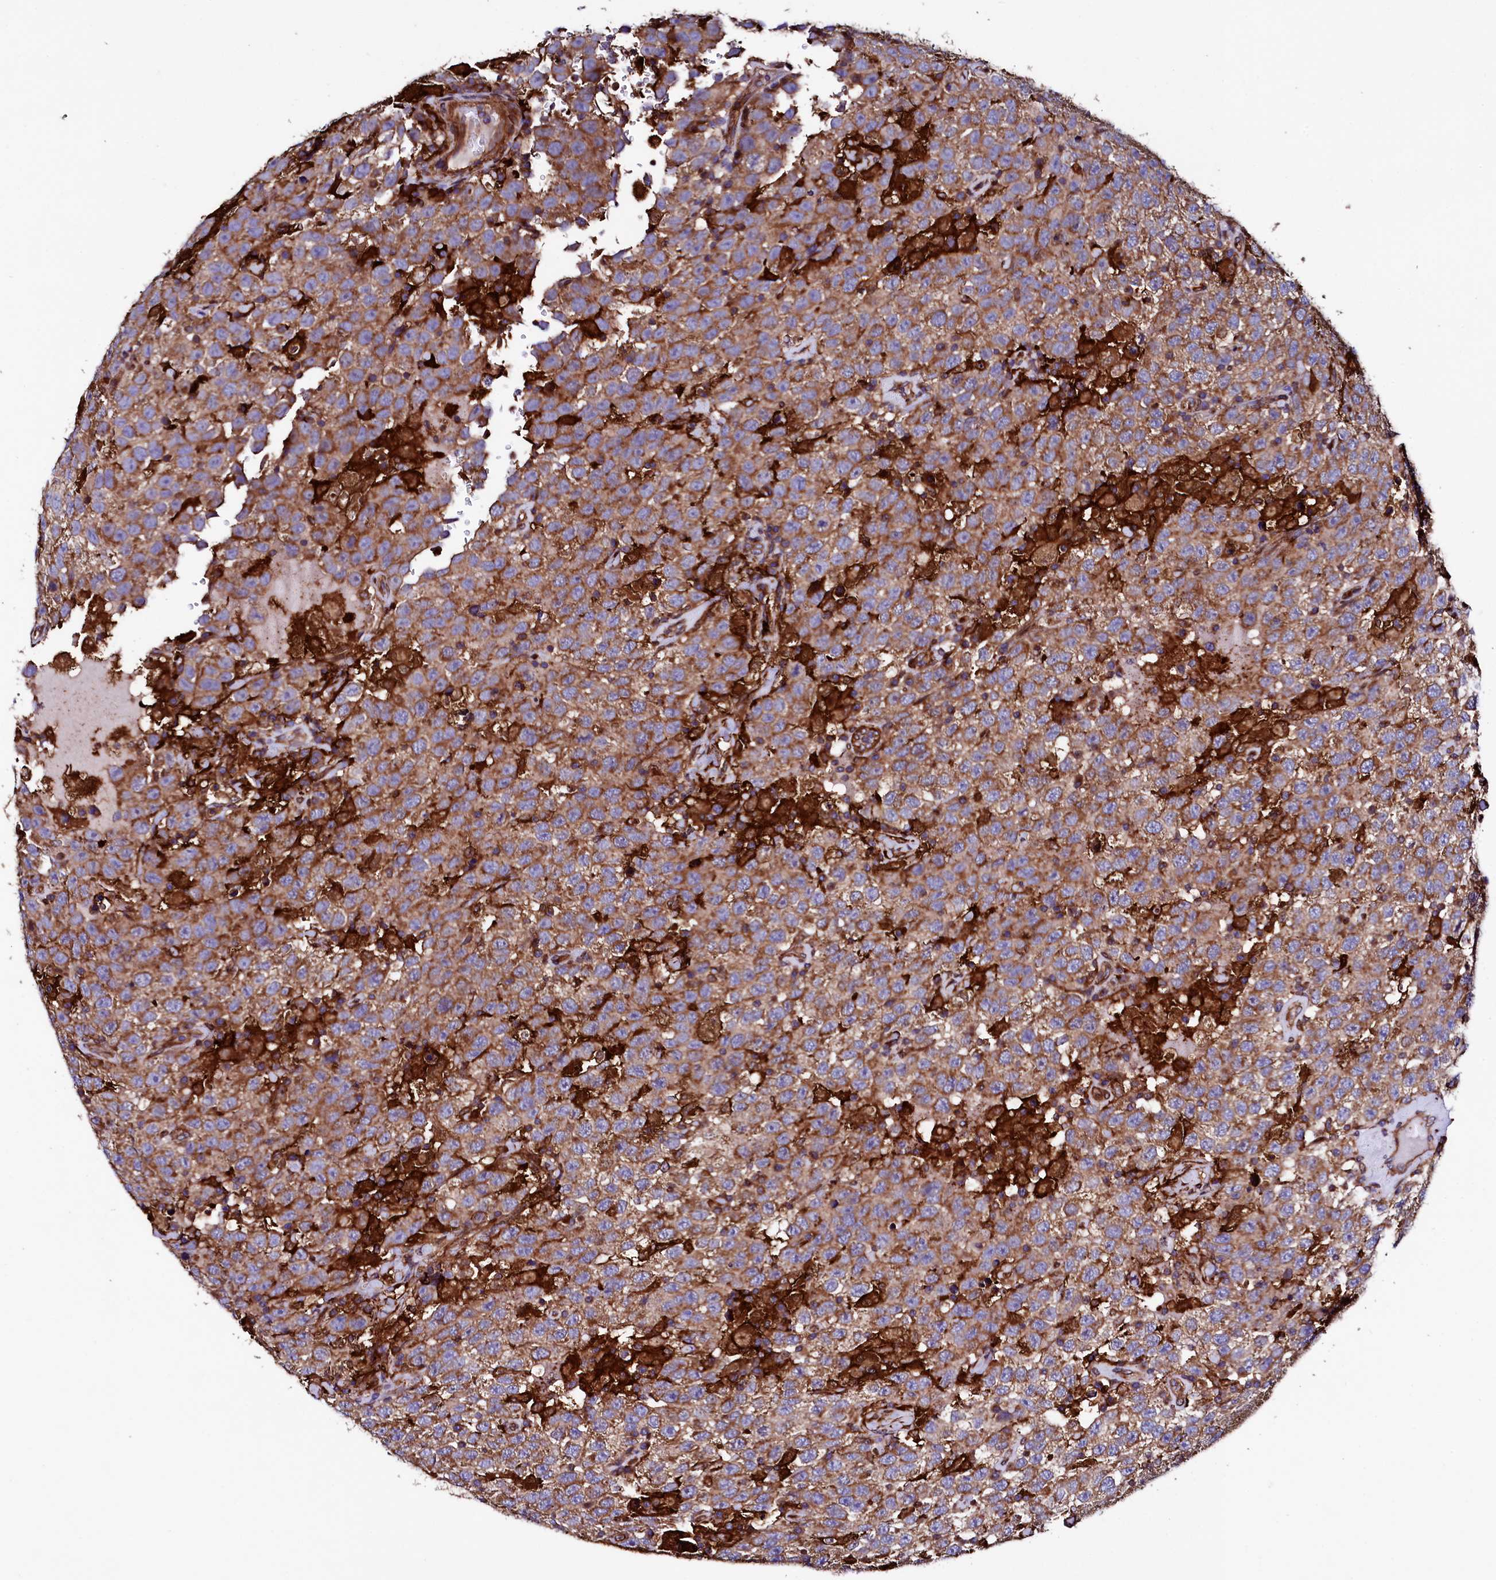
{"staining": {"intensity": "moderate", "quantity": ">75%", "location": "cytoplasmic/membranous"}, "tissue": "testis cancer", "cell_type": "Tumor cells", "image_type": "cancer", "snomed": [{"axis": "morphology", "description": "Seminoma, NOS"}, {"axis": "topography", "description": "Testis"}], "caption": "IHC staining of testis seminoma, which exhibits medium levels of moderate cytoplasmic/membranous expression in about >75% of tumor cells indicating moderate cytoplasmic/membranous protein expression. The staining was performed using DAB (3,3'-diaminobenzidine) (brown) for protein detection and nuclei were counterstained in hematoxylin (blue).", "gene": "STAMBPL1", "patient": {"sex": "male", "age": 41}}